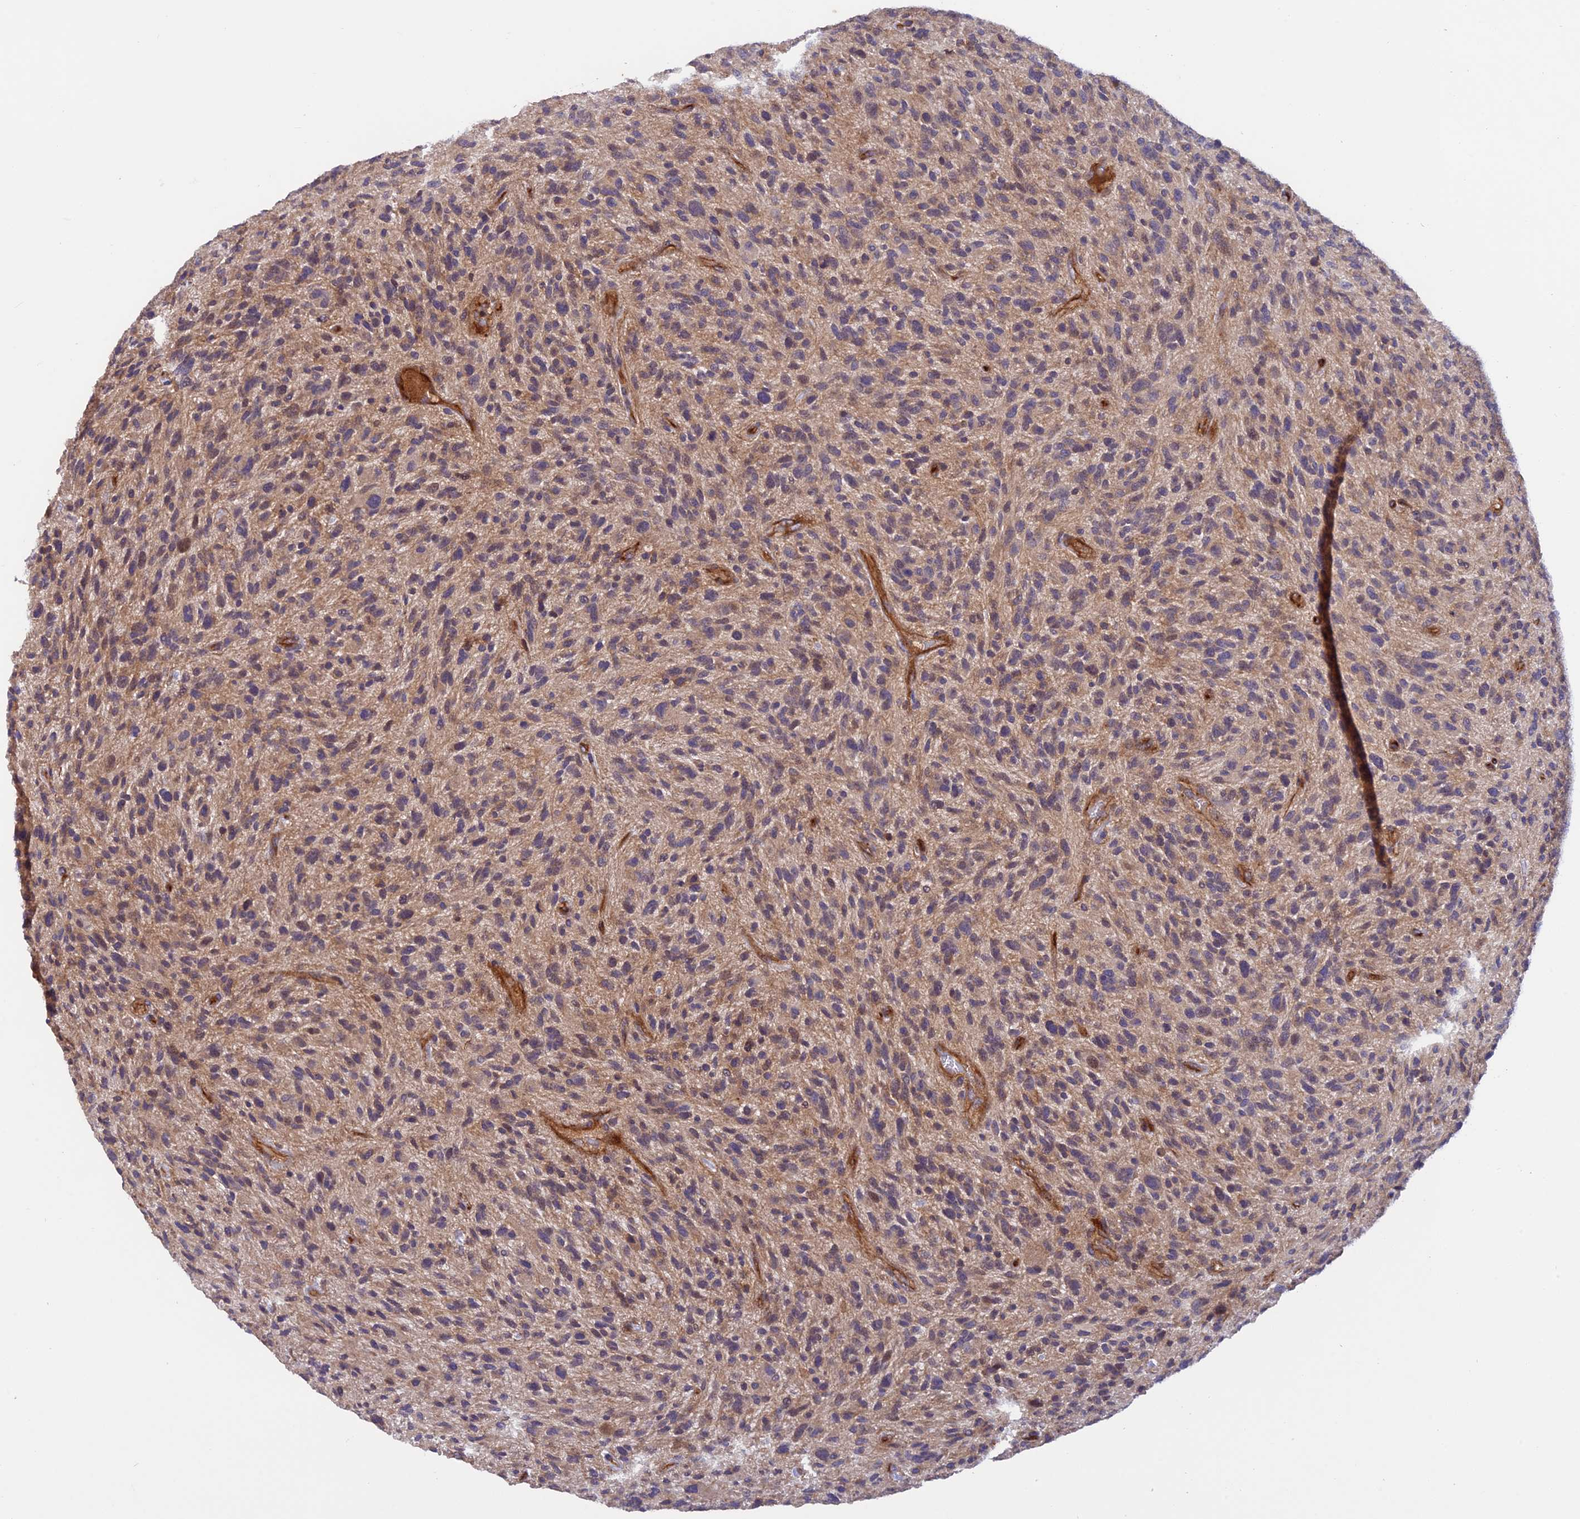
{"staining": {"intensity": "moderate", "quantity": "25%-75%", "location": "cytoplasmic/membranous"}, "tissue": "glioma", "cell_type": "Tumor cells", "image_type": "cancer", "snomed": [{"axis": "morphology", "description": "Glioma, malignant, High grade"}, {"axis": "topography", "description": "Brain"}], "caption": "Moderate cytoplasmic/membranous protein expression is seen in approximately 25%-75% of tumor cells in glioma.", "gene": "ADAMTS15", "patient": {"sex": "male", "age": 47}}